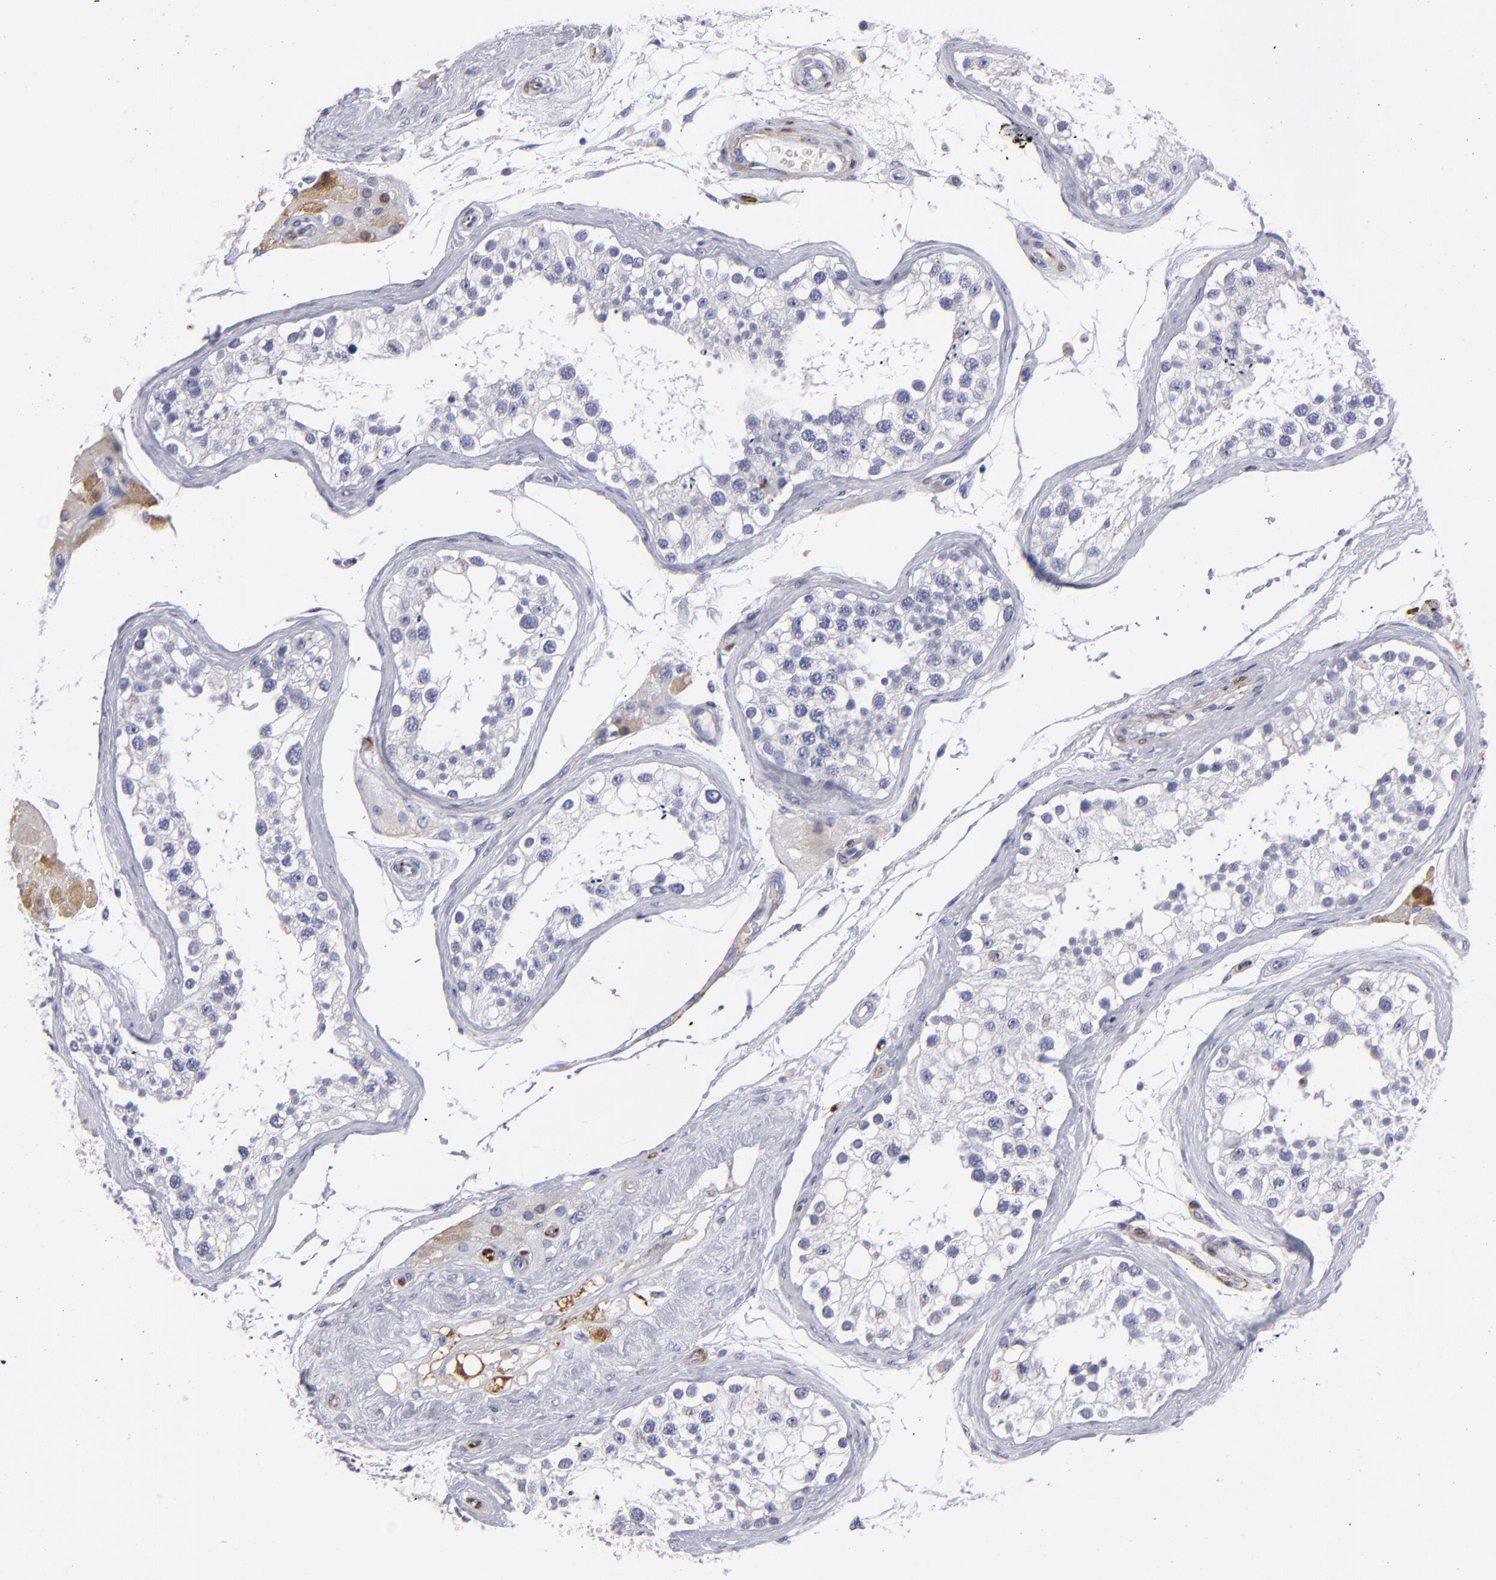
{"staining": {"intensity": "negative", "quantity": "none", "location": "none"}, "tissue": "testis", "cell_type": "Cells in seminiferous ducts", "image_type": "normal", "snomed": [{"axis": "morphology", "description": "Normal tissue, NOS"}, {"axis": "topography", "description": "Testis"}], "caption": "Immunohistochemistry (IHC) micrograph of benign testis: testis stained with DAB reveals no significant protein staining in cells in seminiferous ducts.", "gene": "FABP4", "patient": {"sex": "male", "age": 68}}